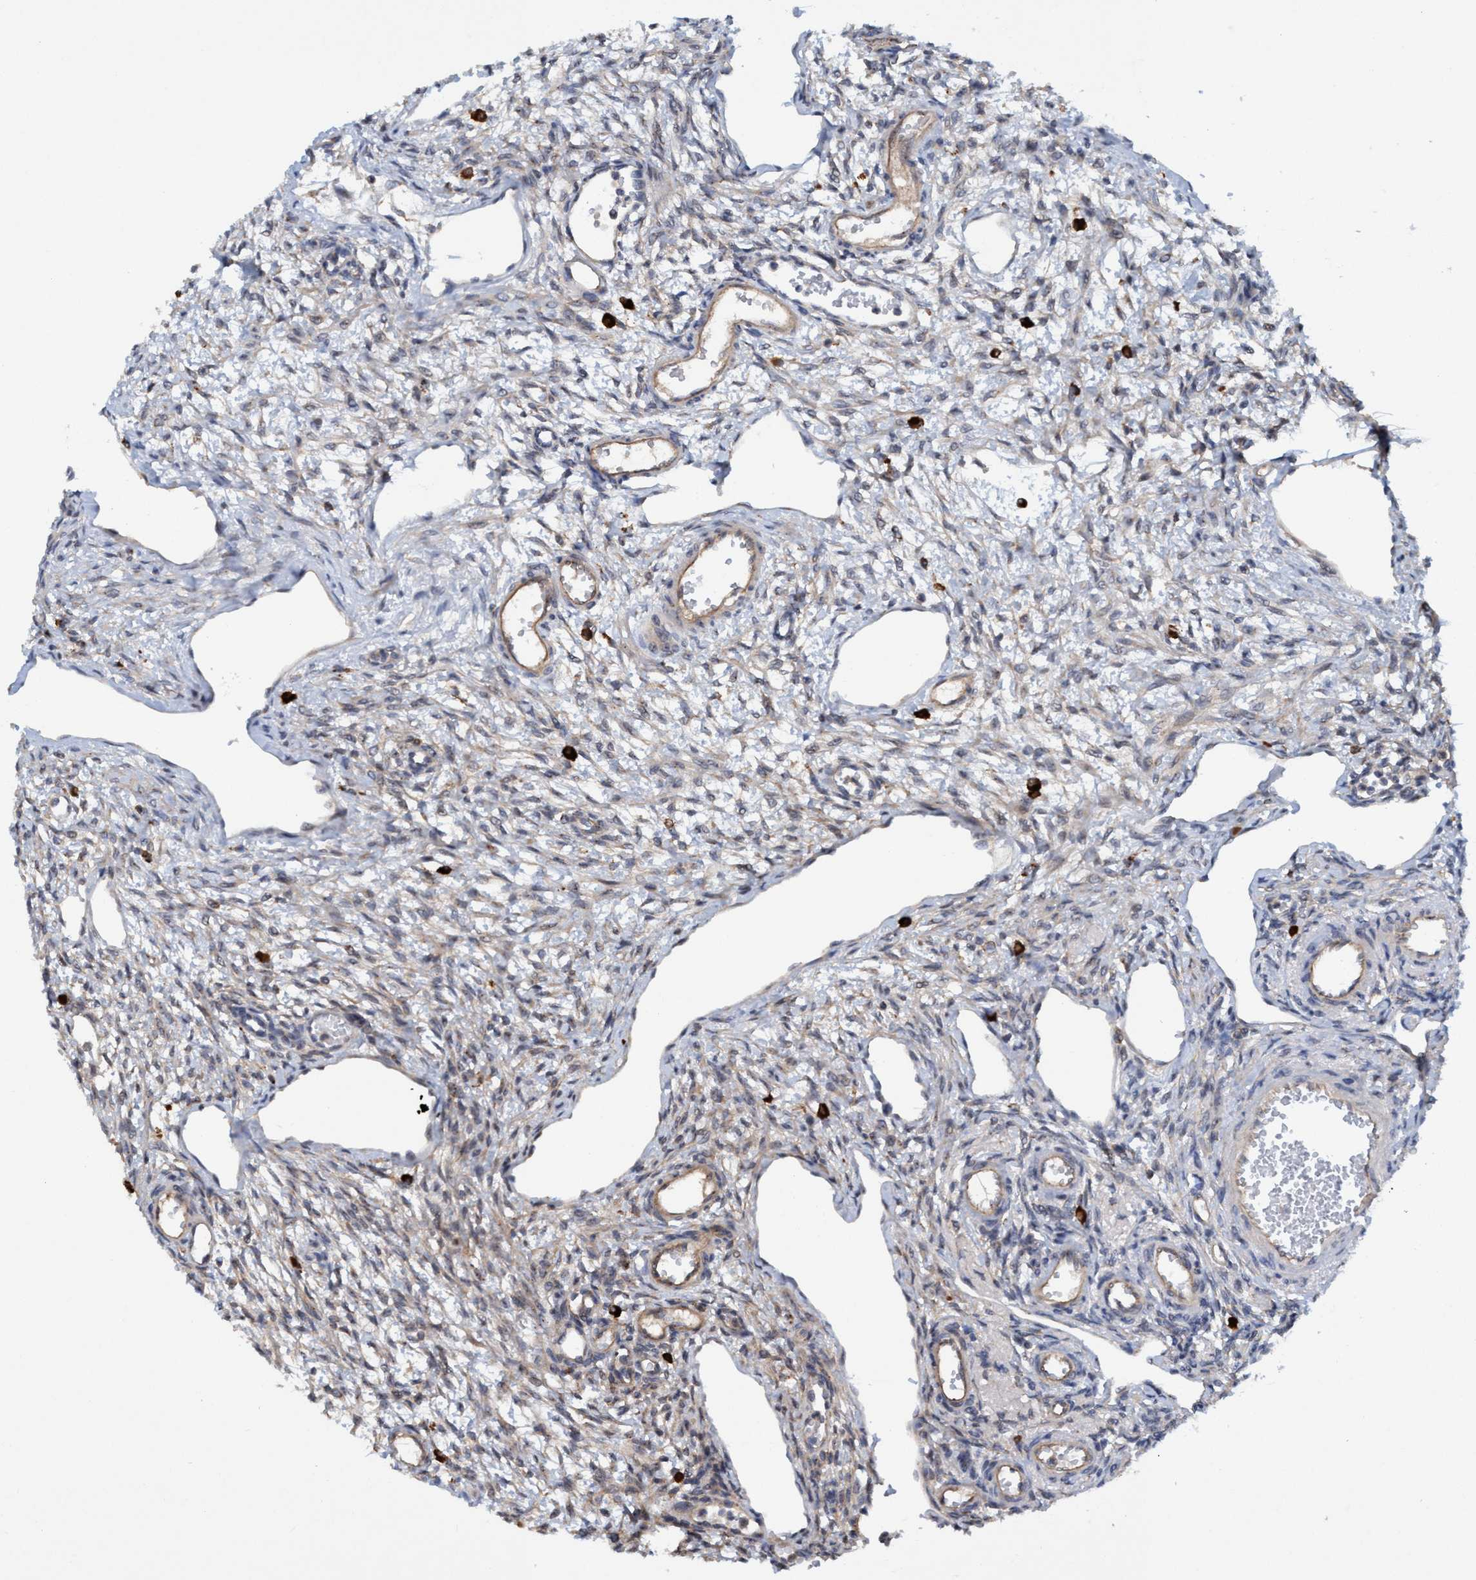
{"staining": {"intensity": "moderate", "quantity": "25%-75%", "location": "cytoplasmic/membranous"}, "tissue": "ovary", "cell_type": "Follicle cells", "image_type": "normal", "snomed": [{"axis": "morphology", "description": "Normal tissue, NOS"}, {"axis": "topography", "description": "Ovary"}], "caption": "This image displays immunohistochemistry (IHC) staining of unremarkable human ovary, with medium moderate cytoplasmic/membranous expression in approximately 25%-75% of follicle cells.", "gene": "TRIM65", "patient": {"sex": "female", "age": 33}}